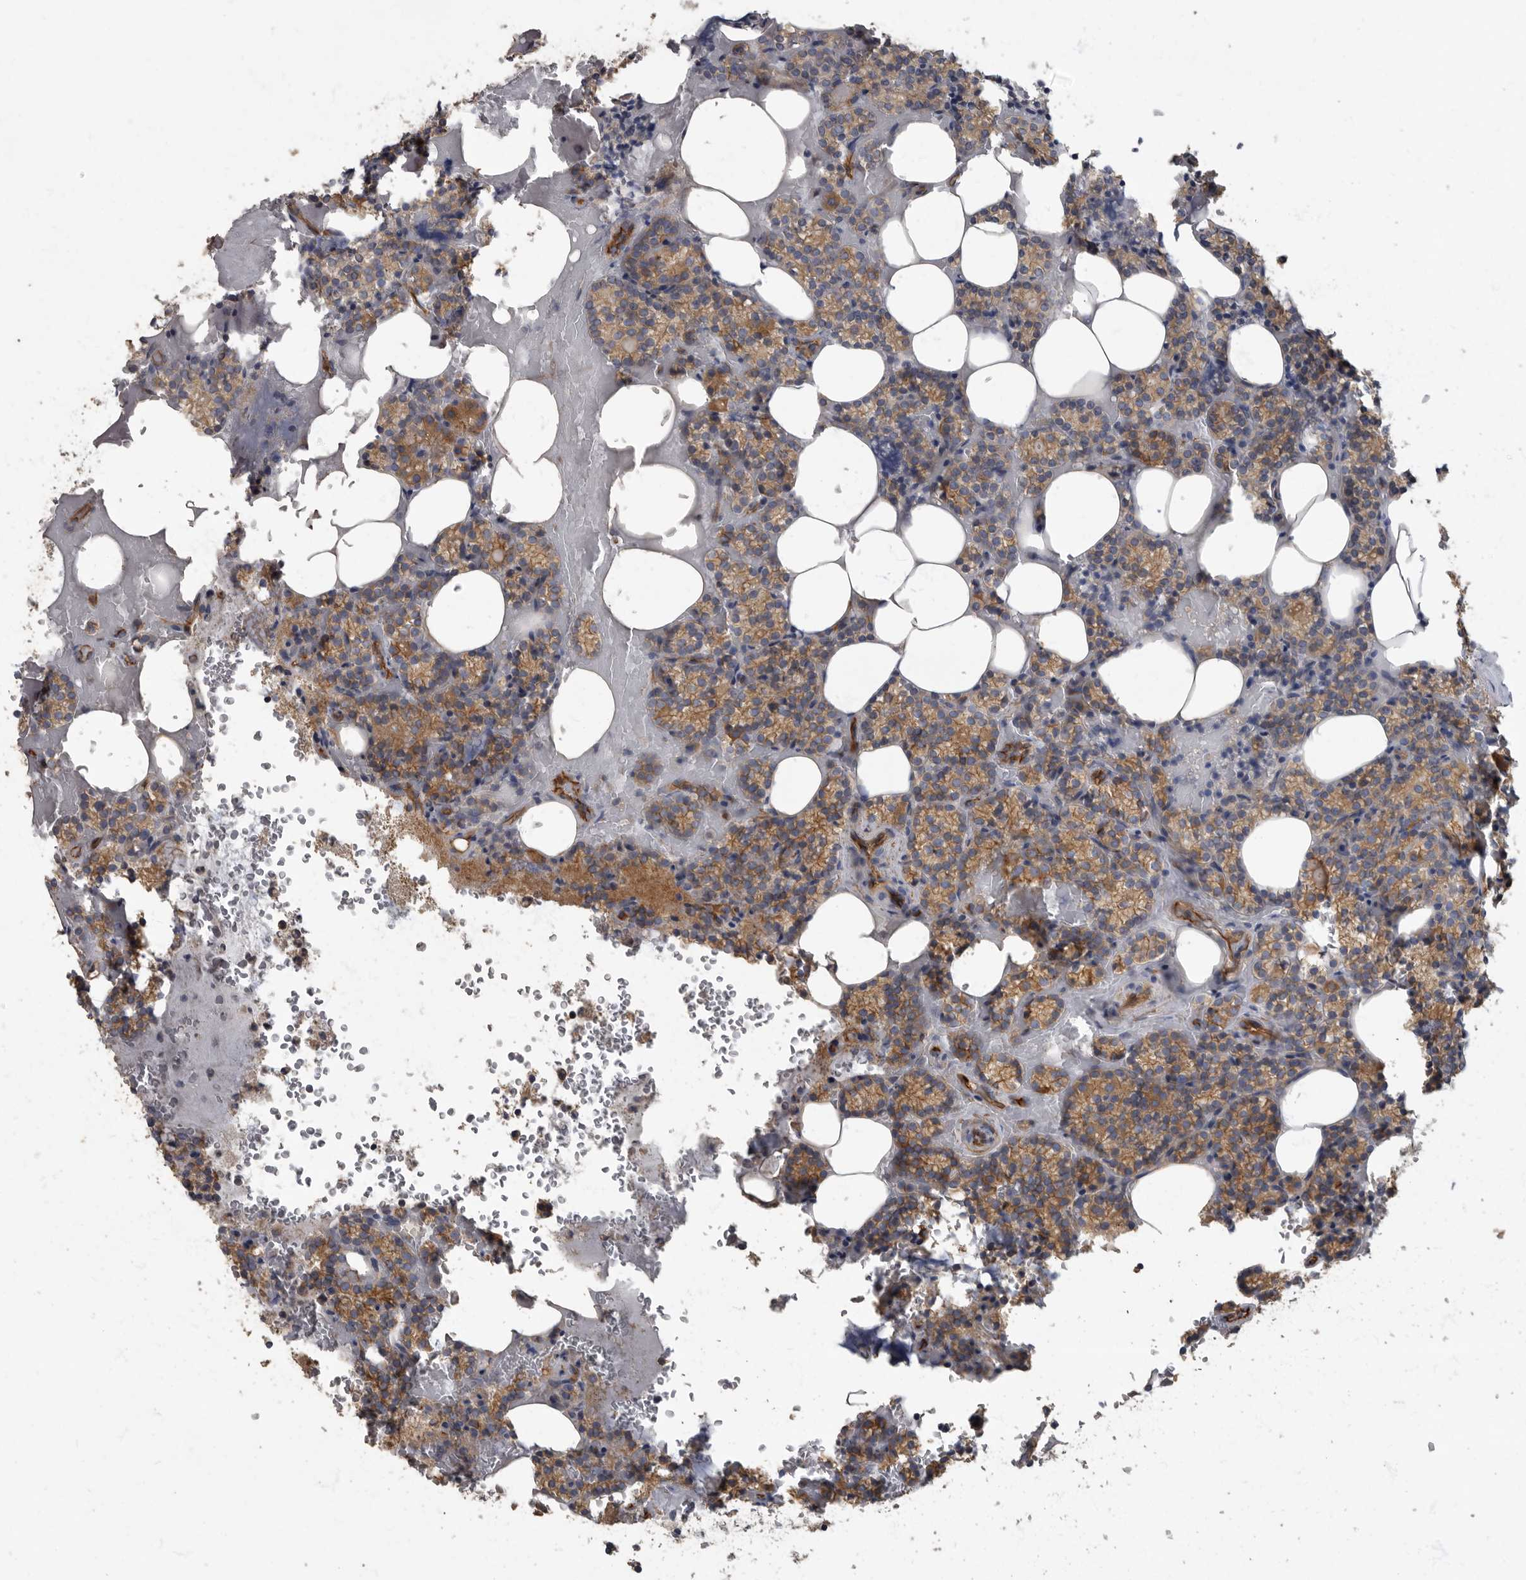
{"staining": {"intensity": "weak", "quantity": ">75%", "location": "cytoplasmic/membranous"}, "tissue": "parathyroid gland", "cell_type": "Glandular cells", "image_type": "normal", "snomed": [{"axis": "morphology", "description": "Normal tissue, NOS"}, {"axis": "topography", "description": "Parathyroid gland"}], "caption": "Immunohistochemistry (IHC) of unremarkable parathyroid gland shows low levels of weak cytoplasmic/membranous expression in about >75% of glandular cells. Using DAB (3,3'-diaminobenzidine) (brown) and hematoxylin (blue) stains, captured at high magnification using brightfield microscopy.", "gene": "PDK1", "patient": {"sex": "female", "age": 78}}